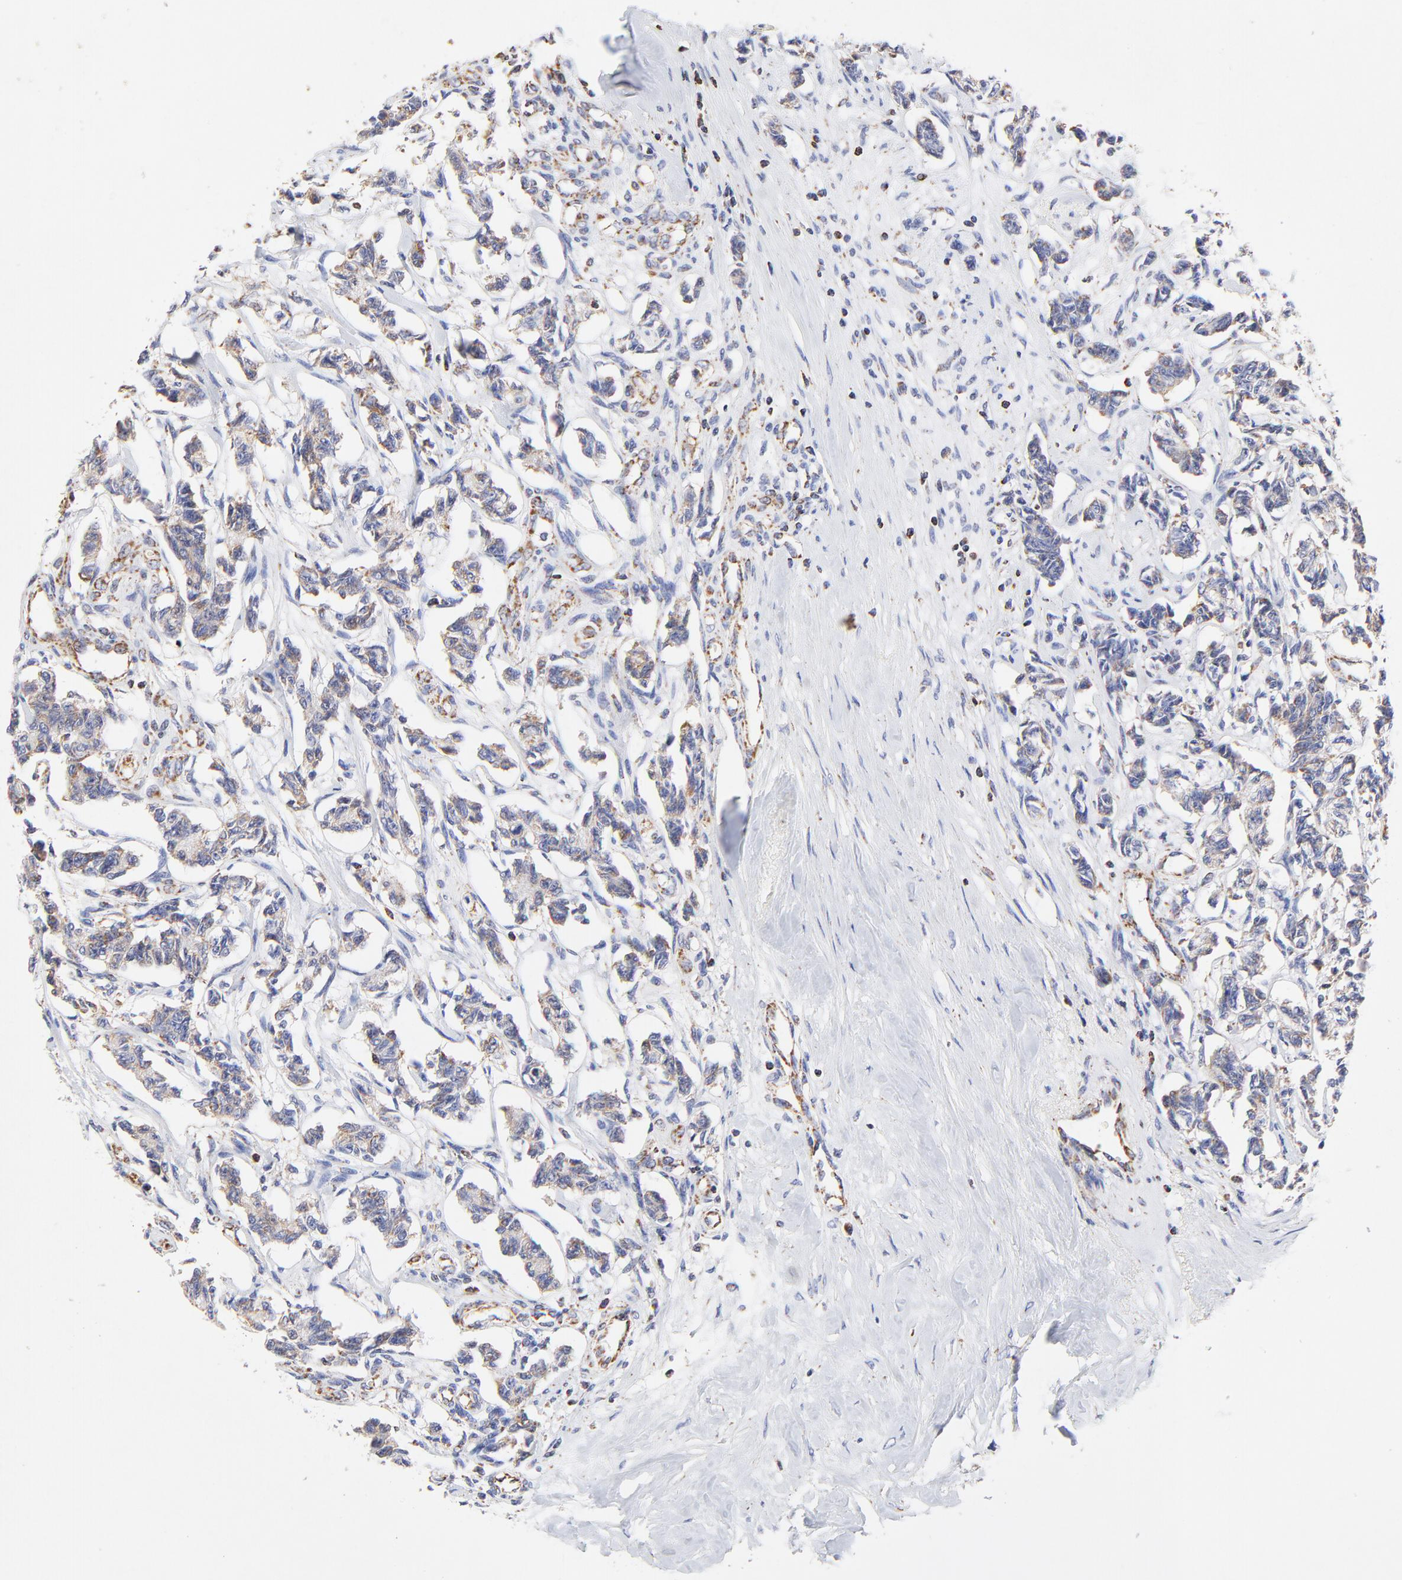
{"staining": {"intensity": "moderate", "quantity": ">75%", "location": "cytoplasmic/membranous"}, "tissue": "renal cancer", "cell_type": "Tumor cells", "image_type": "cancer", "snomed": [{"axis": "morphology", "description": "Carcinoid, malignant, NOS"}, {"axis": "topography", "description": "Kidney"}], "caption": "A high-resolution micrograph shows immunohistochemistry staining of renal malignant carcinoid, which reveals moderate cytoplasmic/membranous positivity in approximately >75% of tumor cells. (Brightfield microscopy of DAB IHC at high magnification).", "gene": "SSBP1", "patient": {"sex": "female", "age": 41}}